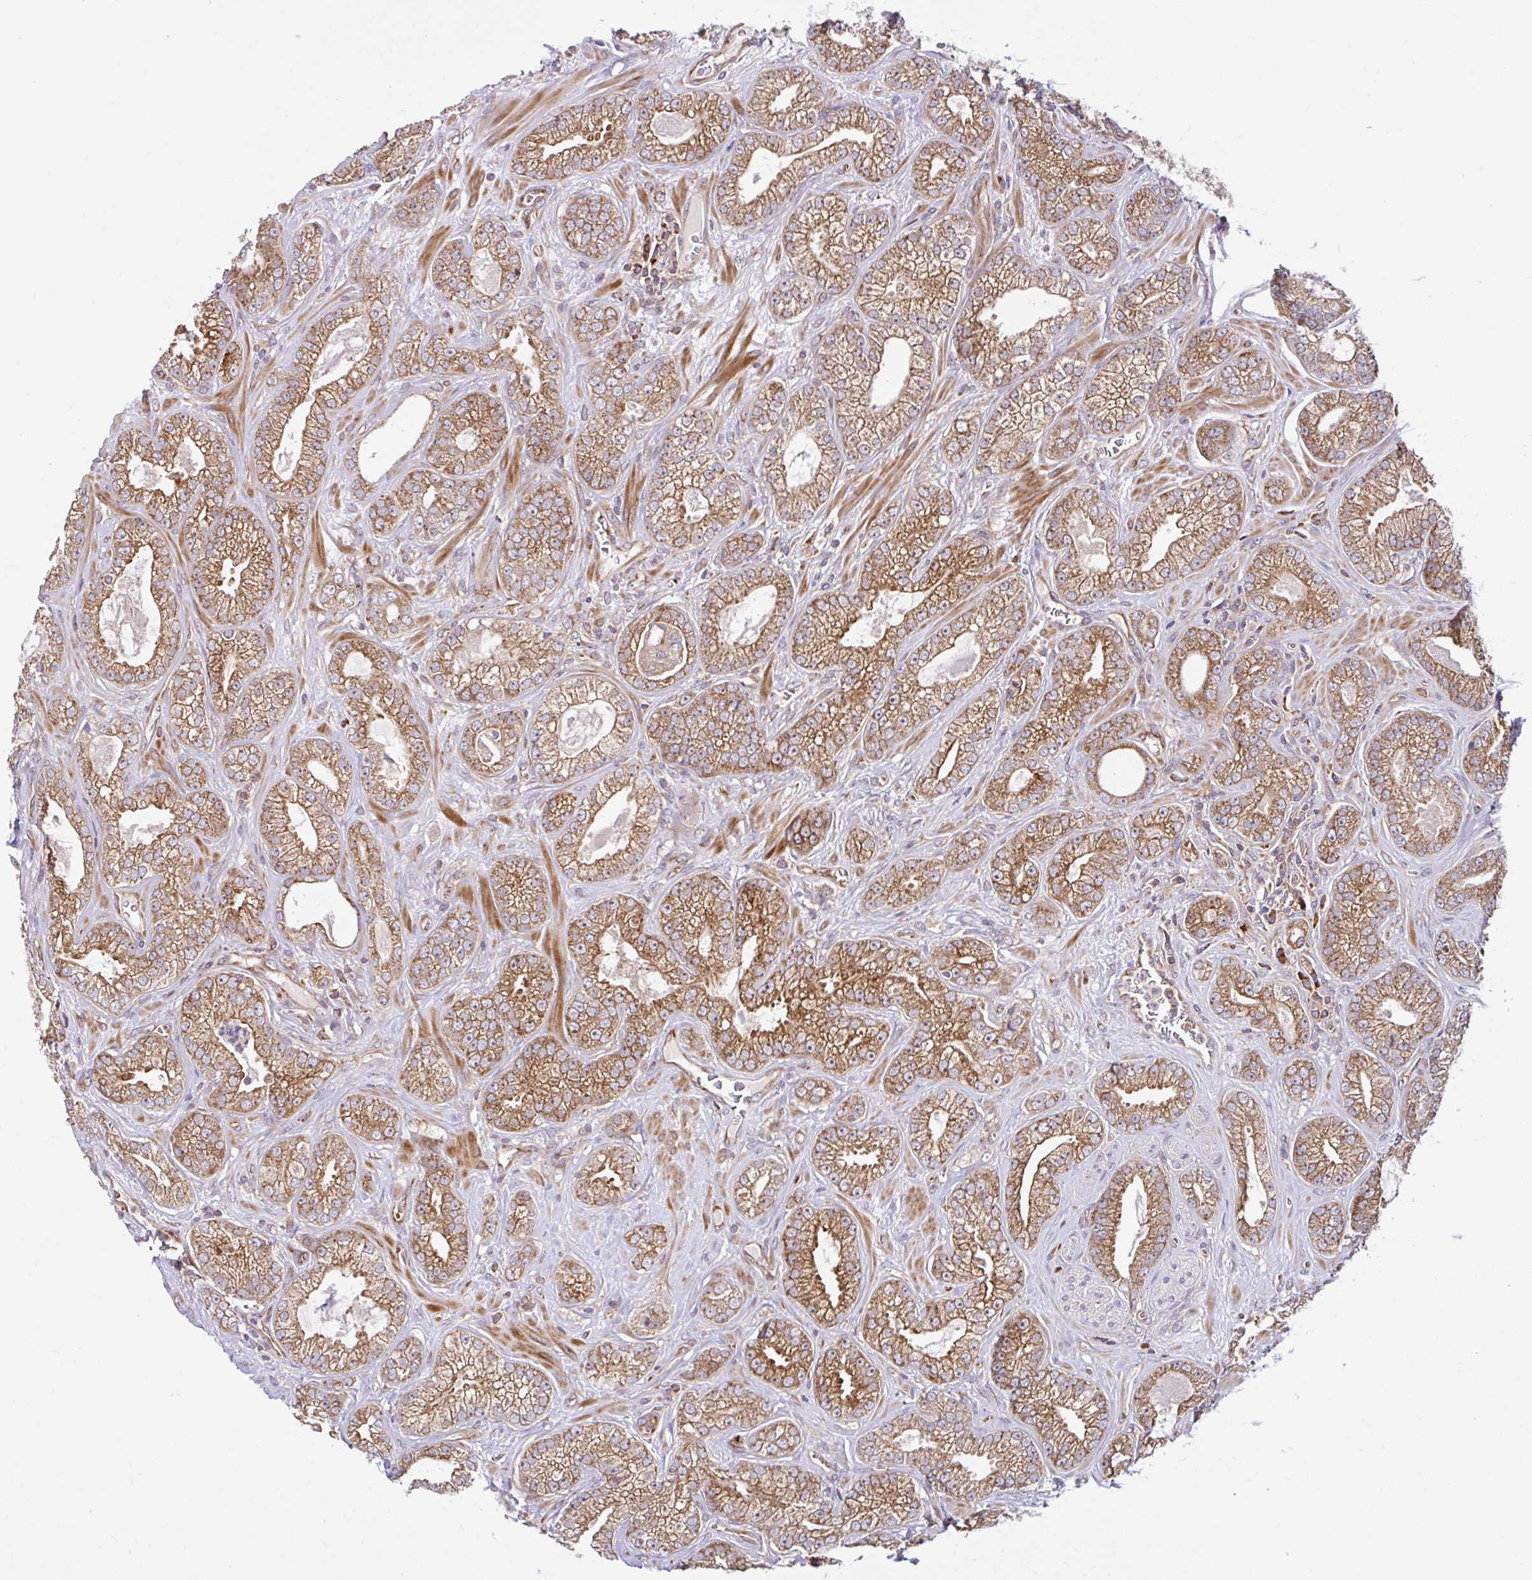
{"staining": {"intensity": "moderate", "quantity": ">75%", "location": "cytoplasmic/membranous"}, "tissue": "prostate cancer", "cell_type": "Tumor cells", "image_type": "cancer", "snomed": [{"axis": "morphology", "description": "Adenocarcinoma, High grade"}, {"axis": "topography", "description": "Prostate"}], "caption": "Immunohistochemical staining of prostate adenocarcinoma (high-grade) reveals medium levels of moderate cytoplasmic/membranous protein staining in approximately >75% of tumor cells.", "gene": "NTPCR", "patient": {"sex": "male", "age": 66}}